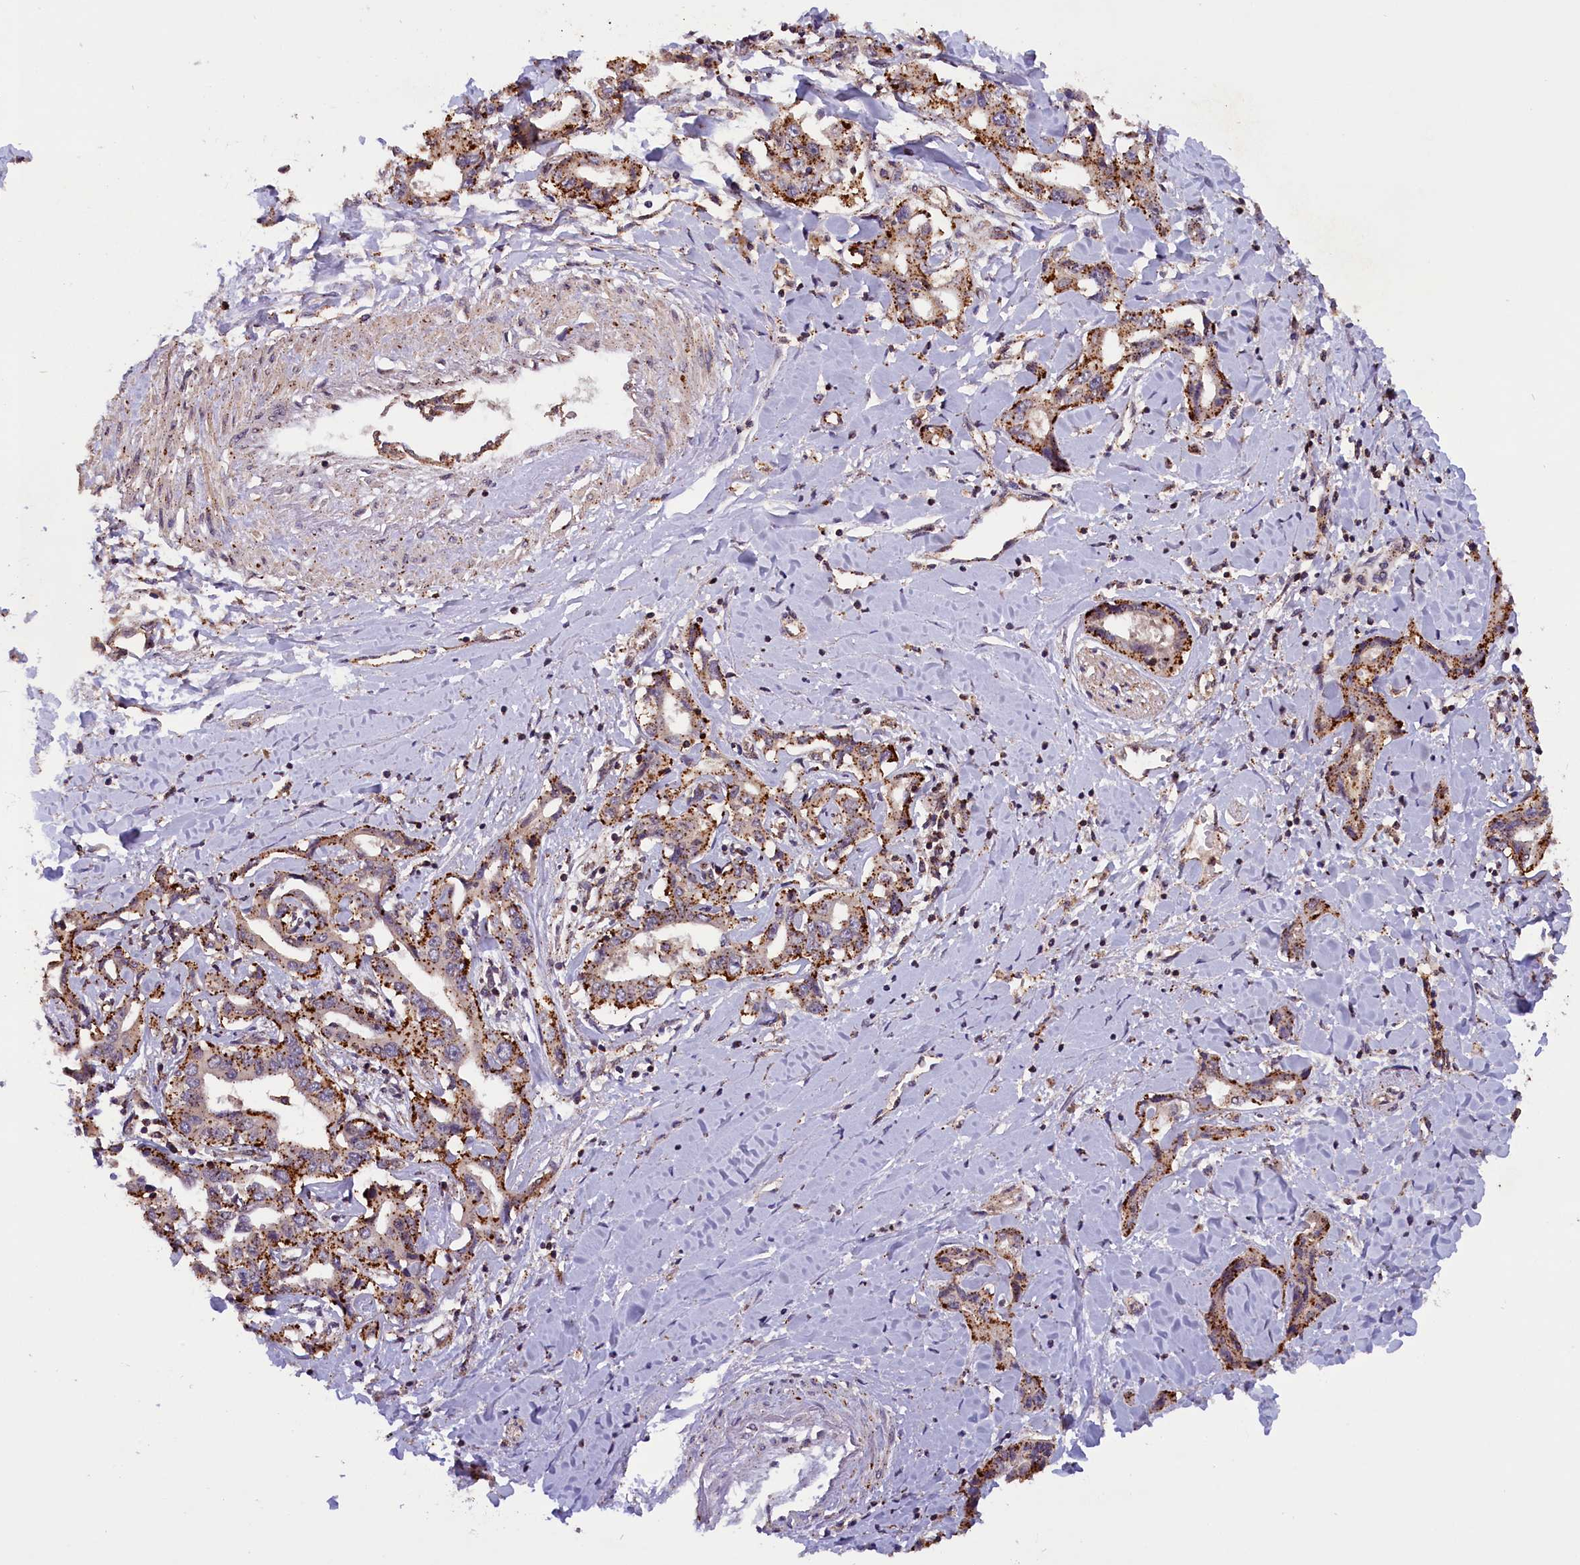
{"staining": {"intensity": "strong", "quantity": ">75%", "location": "cytoplasmic/membranous"}, "tissue": "liver cancer", "cell_type": "Tumor cells", "image_type": "cancer", "snomed": [{"axis": "morphology", "description": "Cholangiocarcinoma"}, {"axis": "topography", "description": "Liver"}], "caption": "Immunohistochemistry (IHC) of human cholangiocarcinoma (liver) reveals high levels of strong cytoplasmic/membranous staining in approximately >75% of tumor cells. The protein of interest is stained brown, and the nuclei are stained in blue (DAB (3,3'-diaminobenzidine) IHC with brightfield microscopy, high magnification).", "gene": "IST1", "patient": {"sex": "male", "age": 59}}